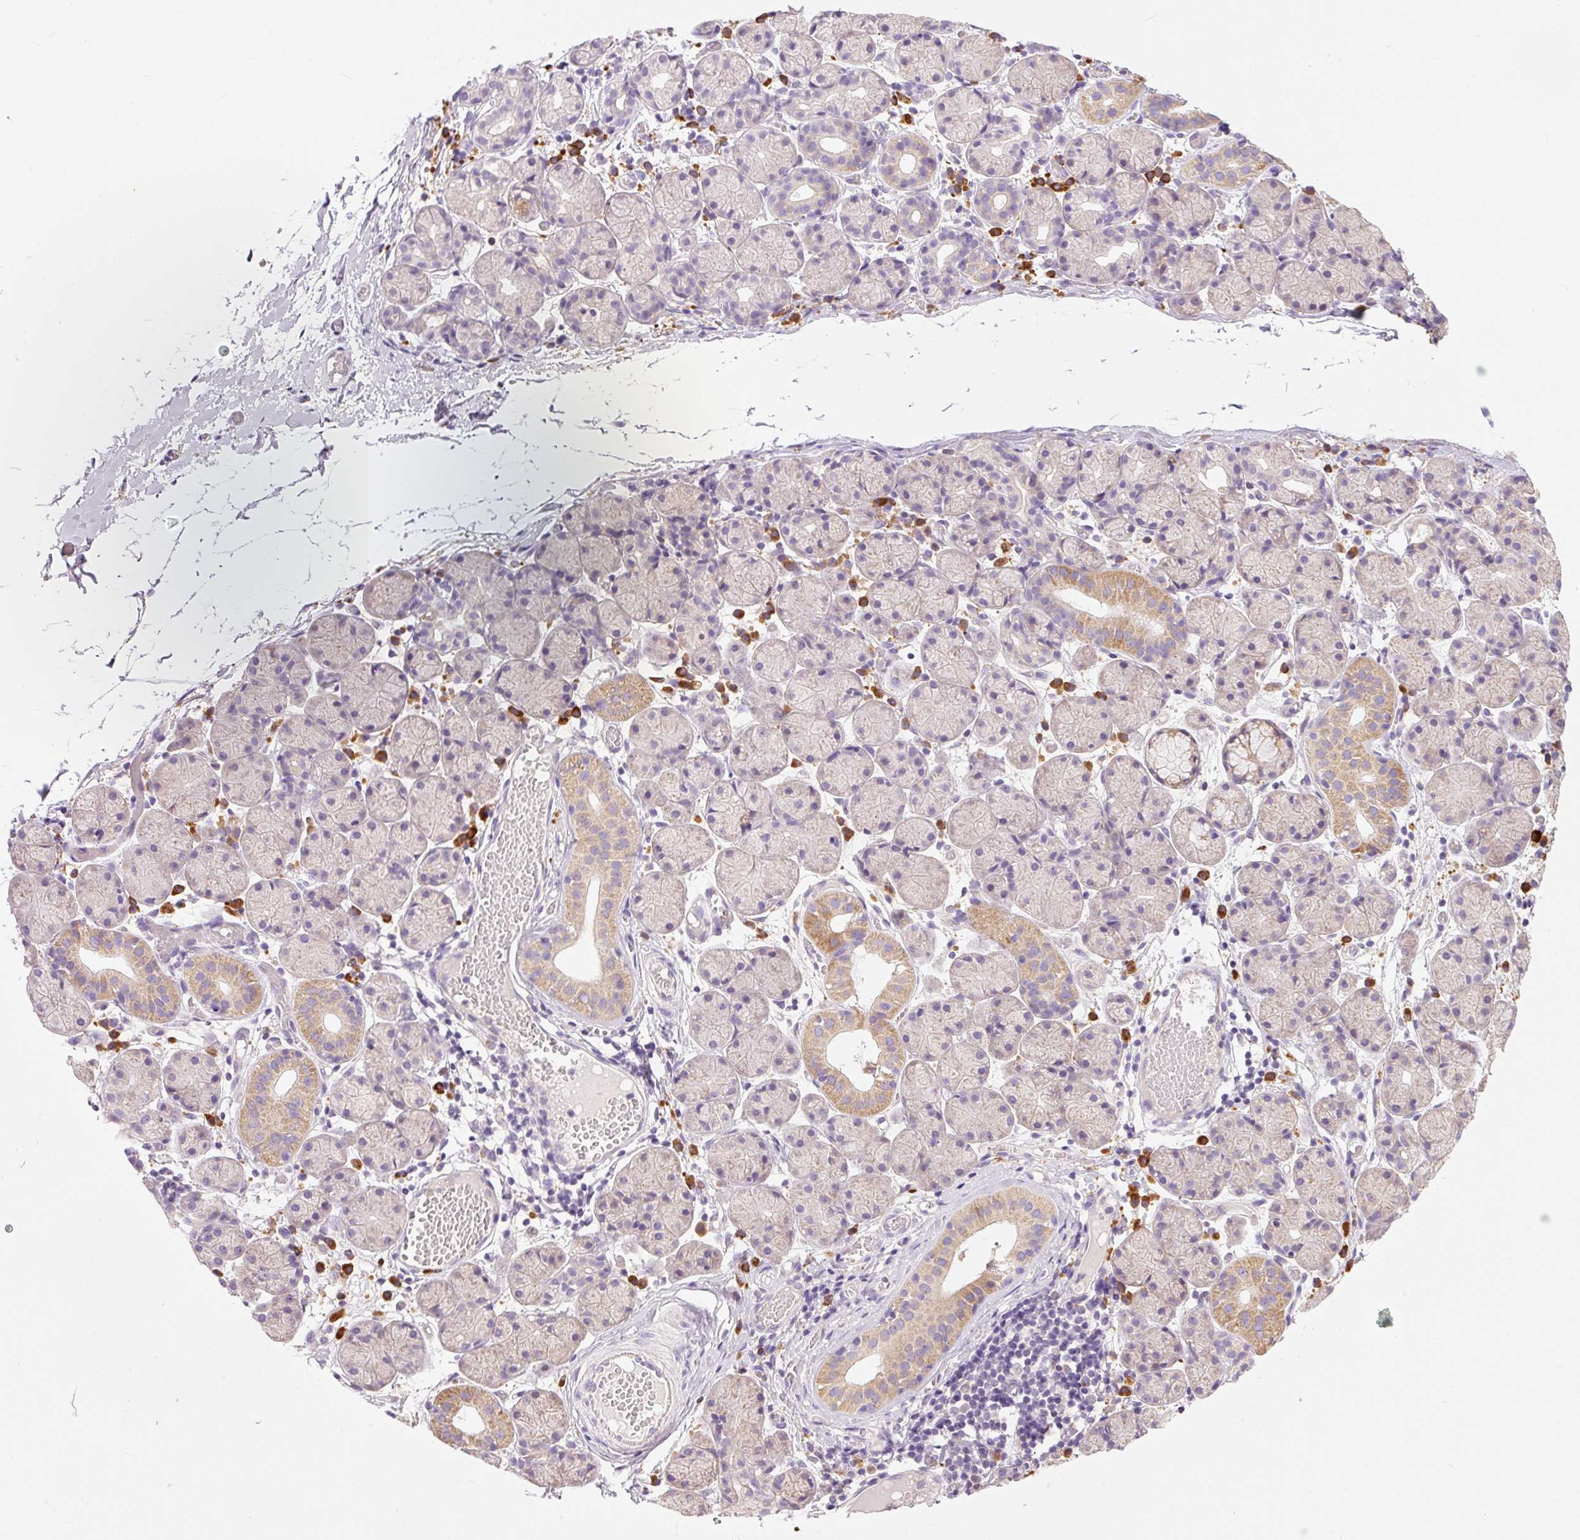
{"staining": {"intensity": "moderate", "quantity": "<25%", "location": "cytoplasmic/membranous"}, "tissue": "salivary gland", "cell_type": "Glandular cells", "image_type": "normal", "snomed": [{"axis": "morphology", "description": "Normal tissue, NOS"}, {"axis": "topography", "description": "Salivary gland"}], "caption": "IHC (DAB) staining of unremarkable salivary gland demonstrates moderate cytoplasmic/membranous protein positivity in about <25% of glandular cells. (Stains: DAB in brown, nuclei in blue, Microscopy: brightfield microscopy at high magnification).", "gene": "PNPLA5", "patient": {"sex": "female", "age": 24}}